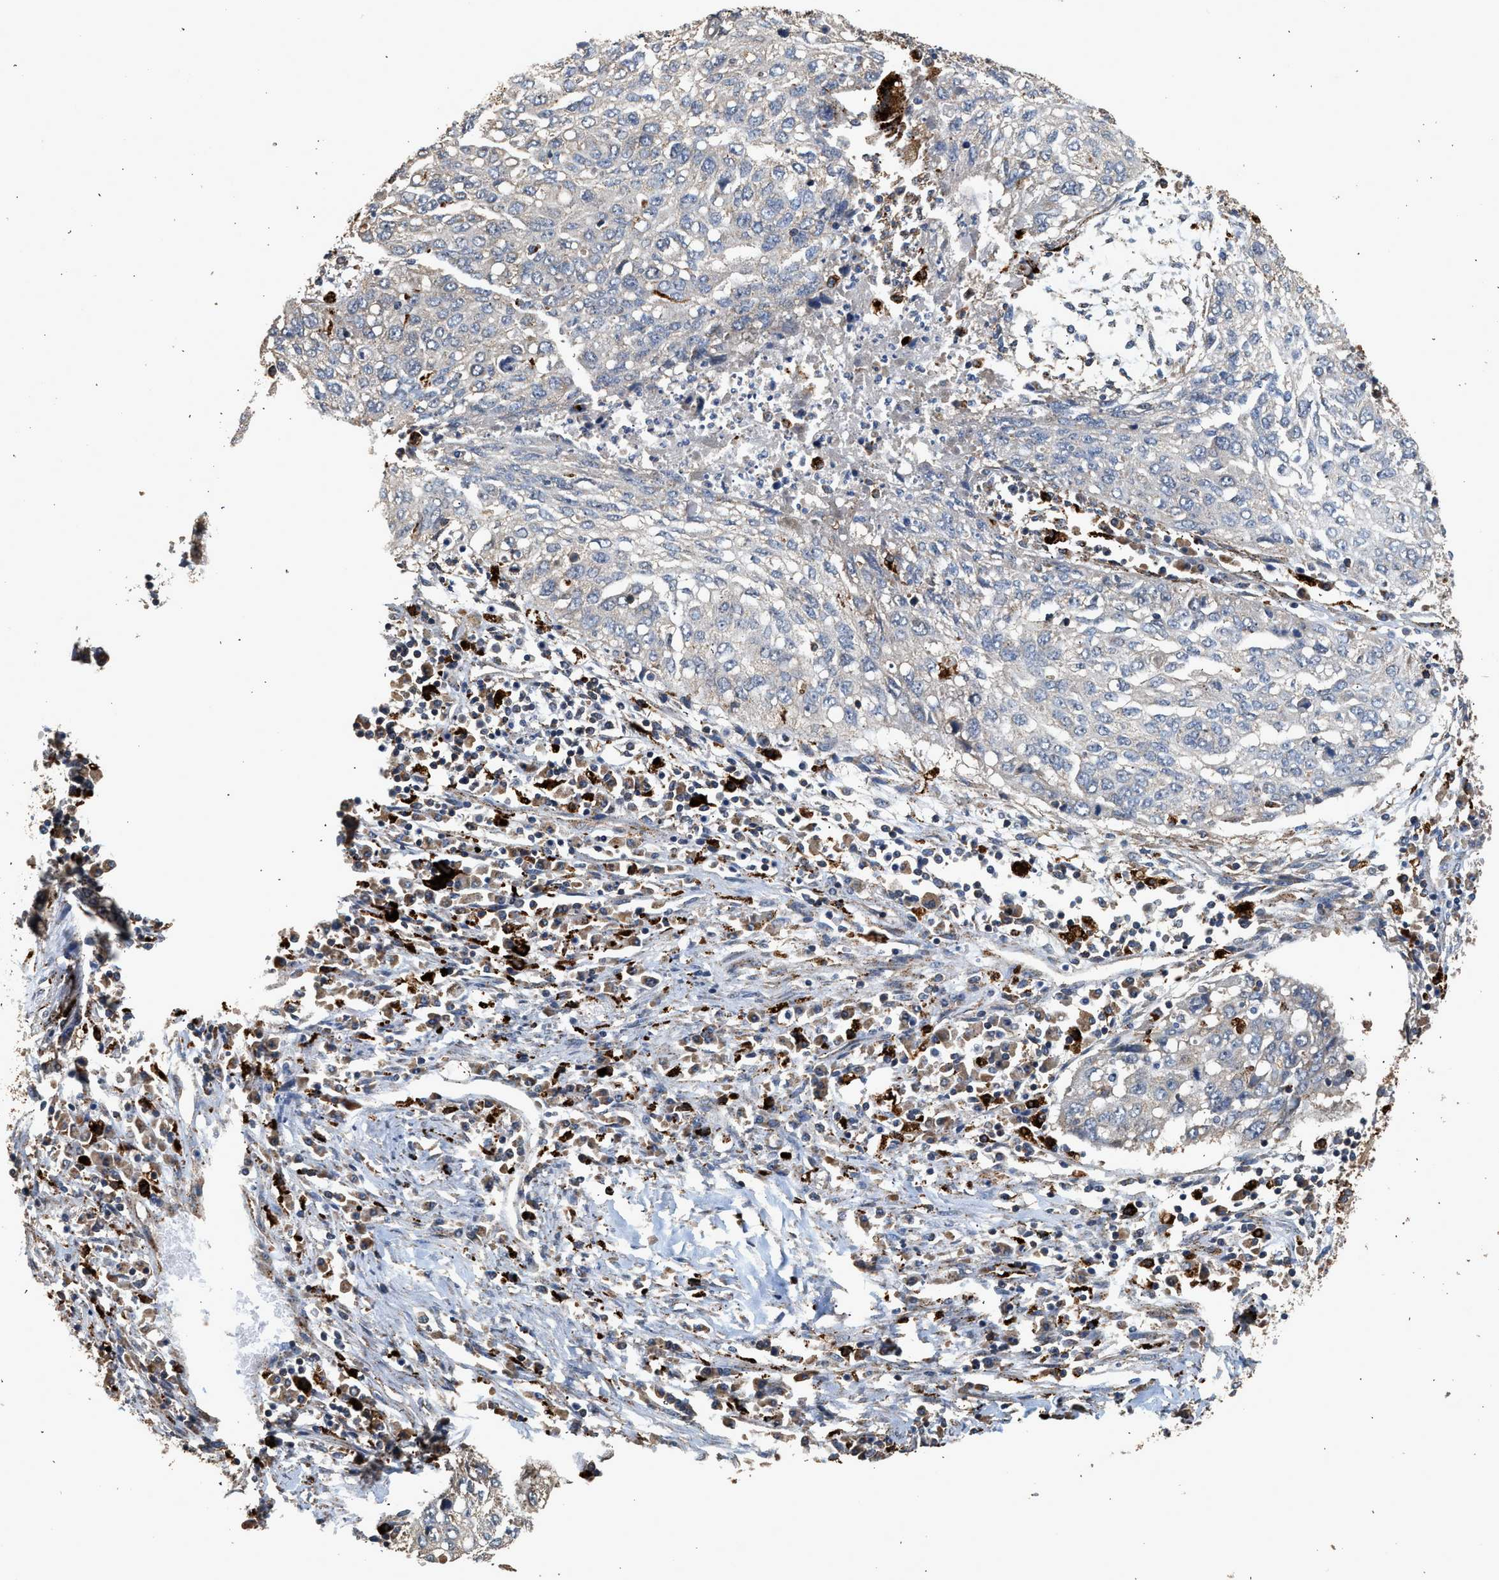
{"staining": {"intensity": "negative", "quantity": "none", "location": "none"}, "tissue": "lung cancer", "cell_type": "Tumor cells", "image_type": "cancer", "snomed": [{"axis": "morphology", "description": "Squamous cell carcinoma, NOS"}, {"axis": "topography", "description": "Lung"}], "caption": "High power microscopy photomicrograph of an IHC image of lung squamous cell carcinoma, revealing no significant positivity in tumor cells.", "gene": "CTSV", "patient": {"sex": "female", "age": 63}}